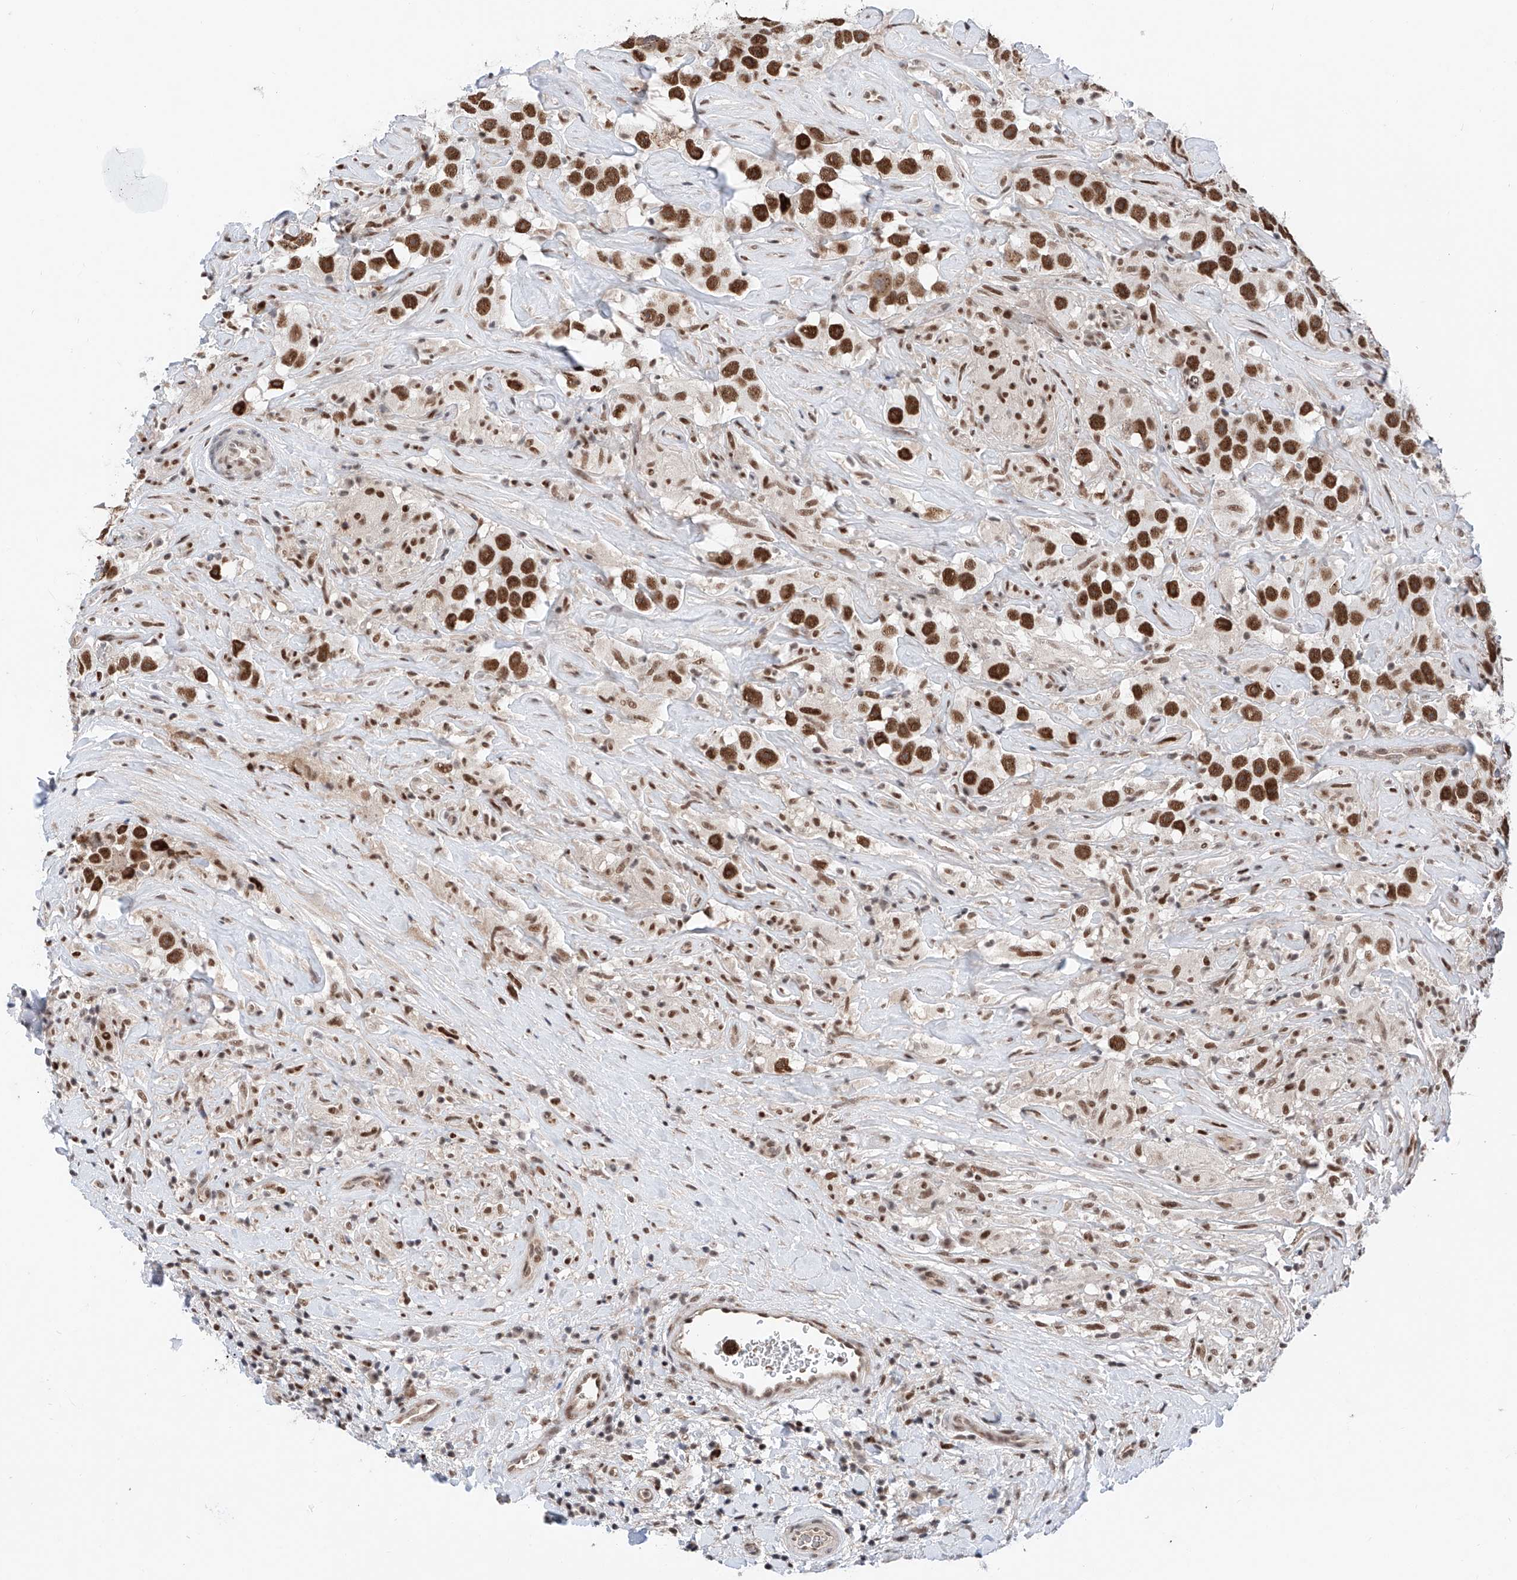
{"staining": {"intensity": "strong", "quantity": ">75%", "location": "nuclear"}, "tissue": "testis cancer", "cell_type": "Tumor cells", "image_type": "cancer", "snomed": [{"axis": "morphology", "description": "Seminoma, NOS"}, {"axis": "topography", "description": "Testis"}], "caption": "A brown stain labels strong nuclear expression of a protein in human seminoma (testis) tumor cells. The staining is performed using DAB (3,3'-diaminobenzidine) brown chromogen to label protein expression. The nuclei are counter-stained blue using hematoxylin.", "gene": "SNRNP200", "patient": {"sex": "male", "age": 49}}